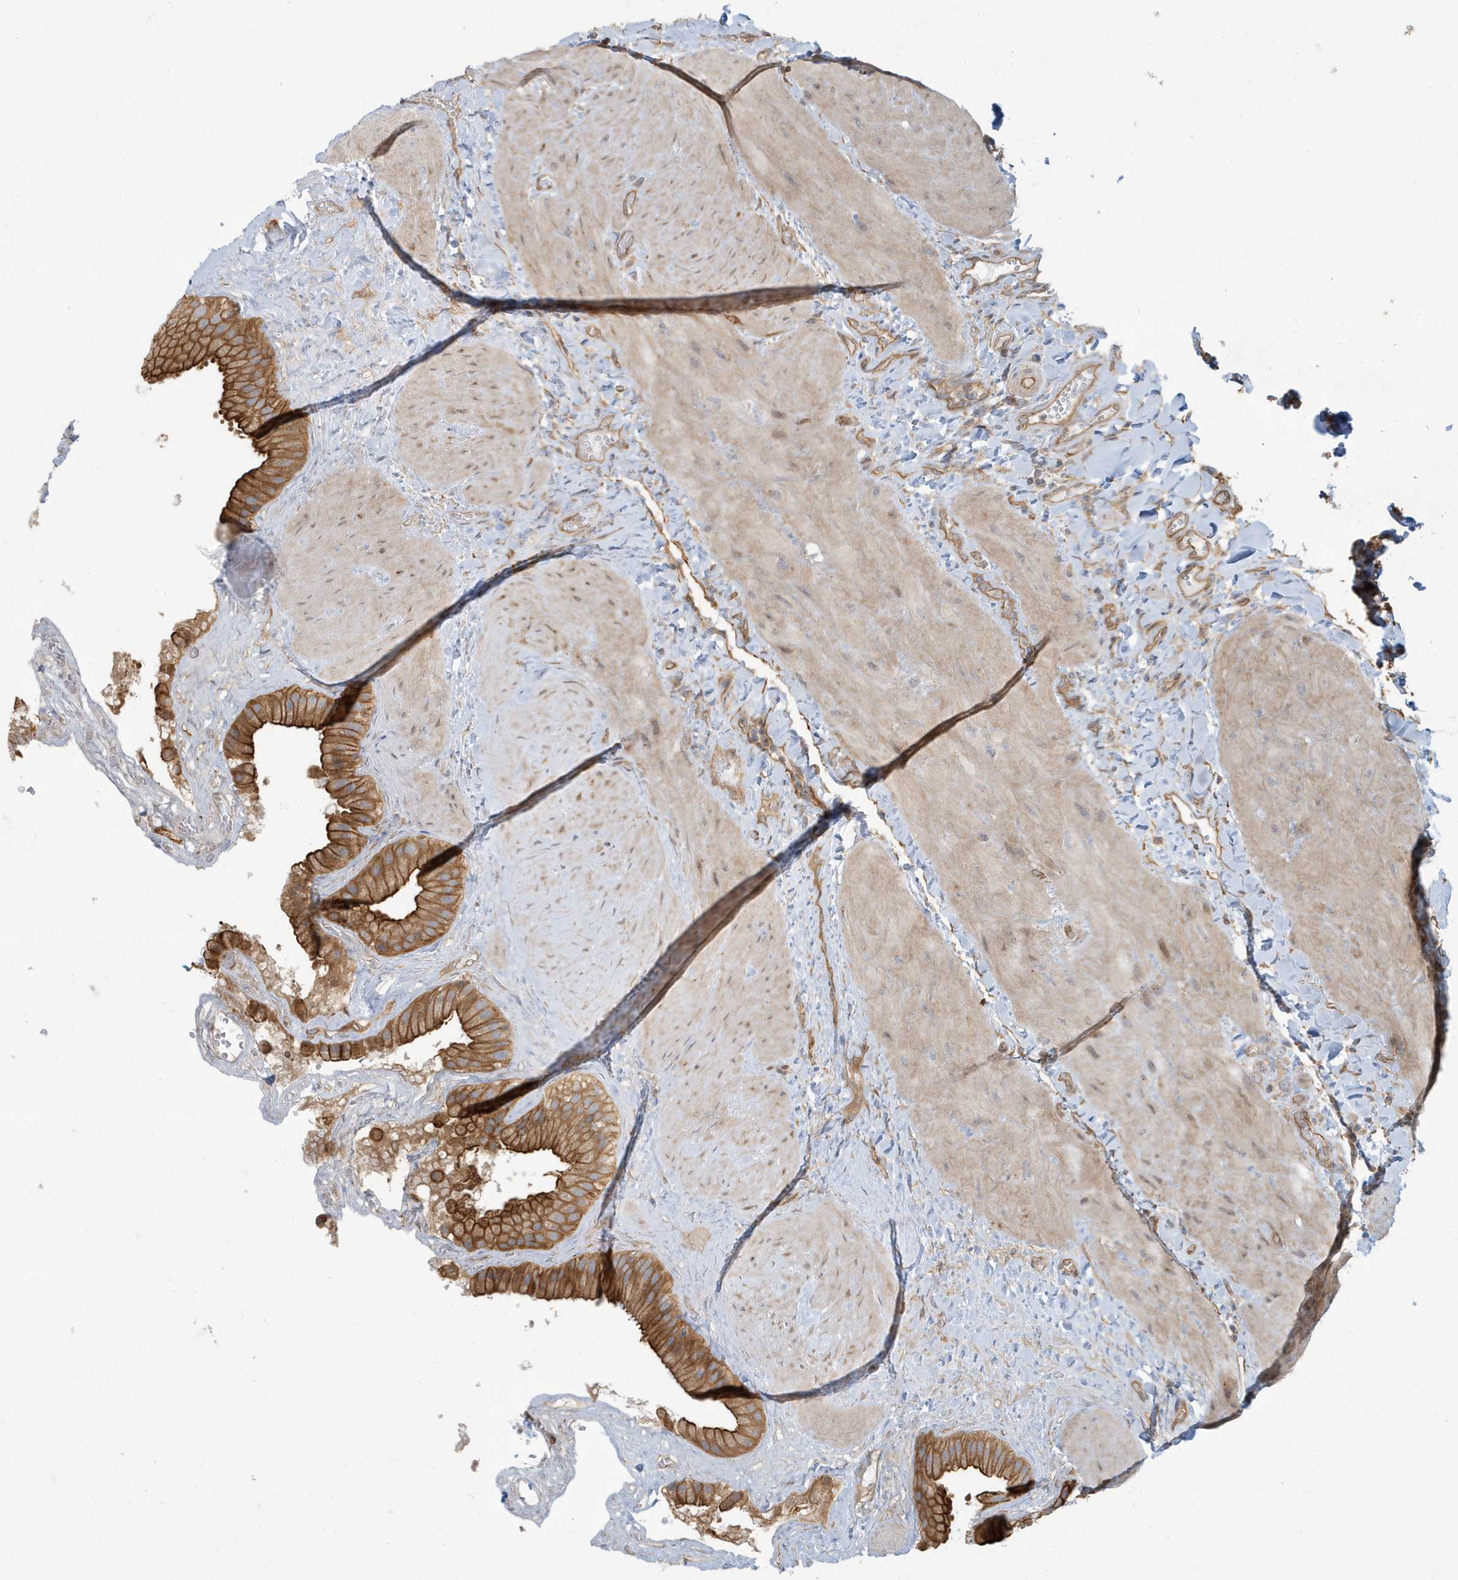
{"staining": {"intensity": "strong", "quantity": ">75%", "location": "cytoplasmic/membranous"}, "tissue": "gallbladder", "cell_type": "Glandular cells", "image_type": "normal", "snomed": [{"axis": "morphology", "description": "Normal tissue, NOS"}, {"axis": "topography", "description": "Gallbladder"}], "caption": "Immunohistochemical staining of normal gallbladder demonstrates >75% levels of strong cytoplasmic/membranous protein positivity in about >75% of glandular cells. Immunohistochemistry (ihc) stains the protein in brown and the nuclei are stained blue.", "gene": "ATP23", "patient": {"sex": "male", "age": 55}}